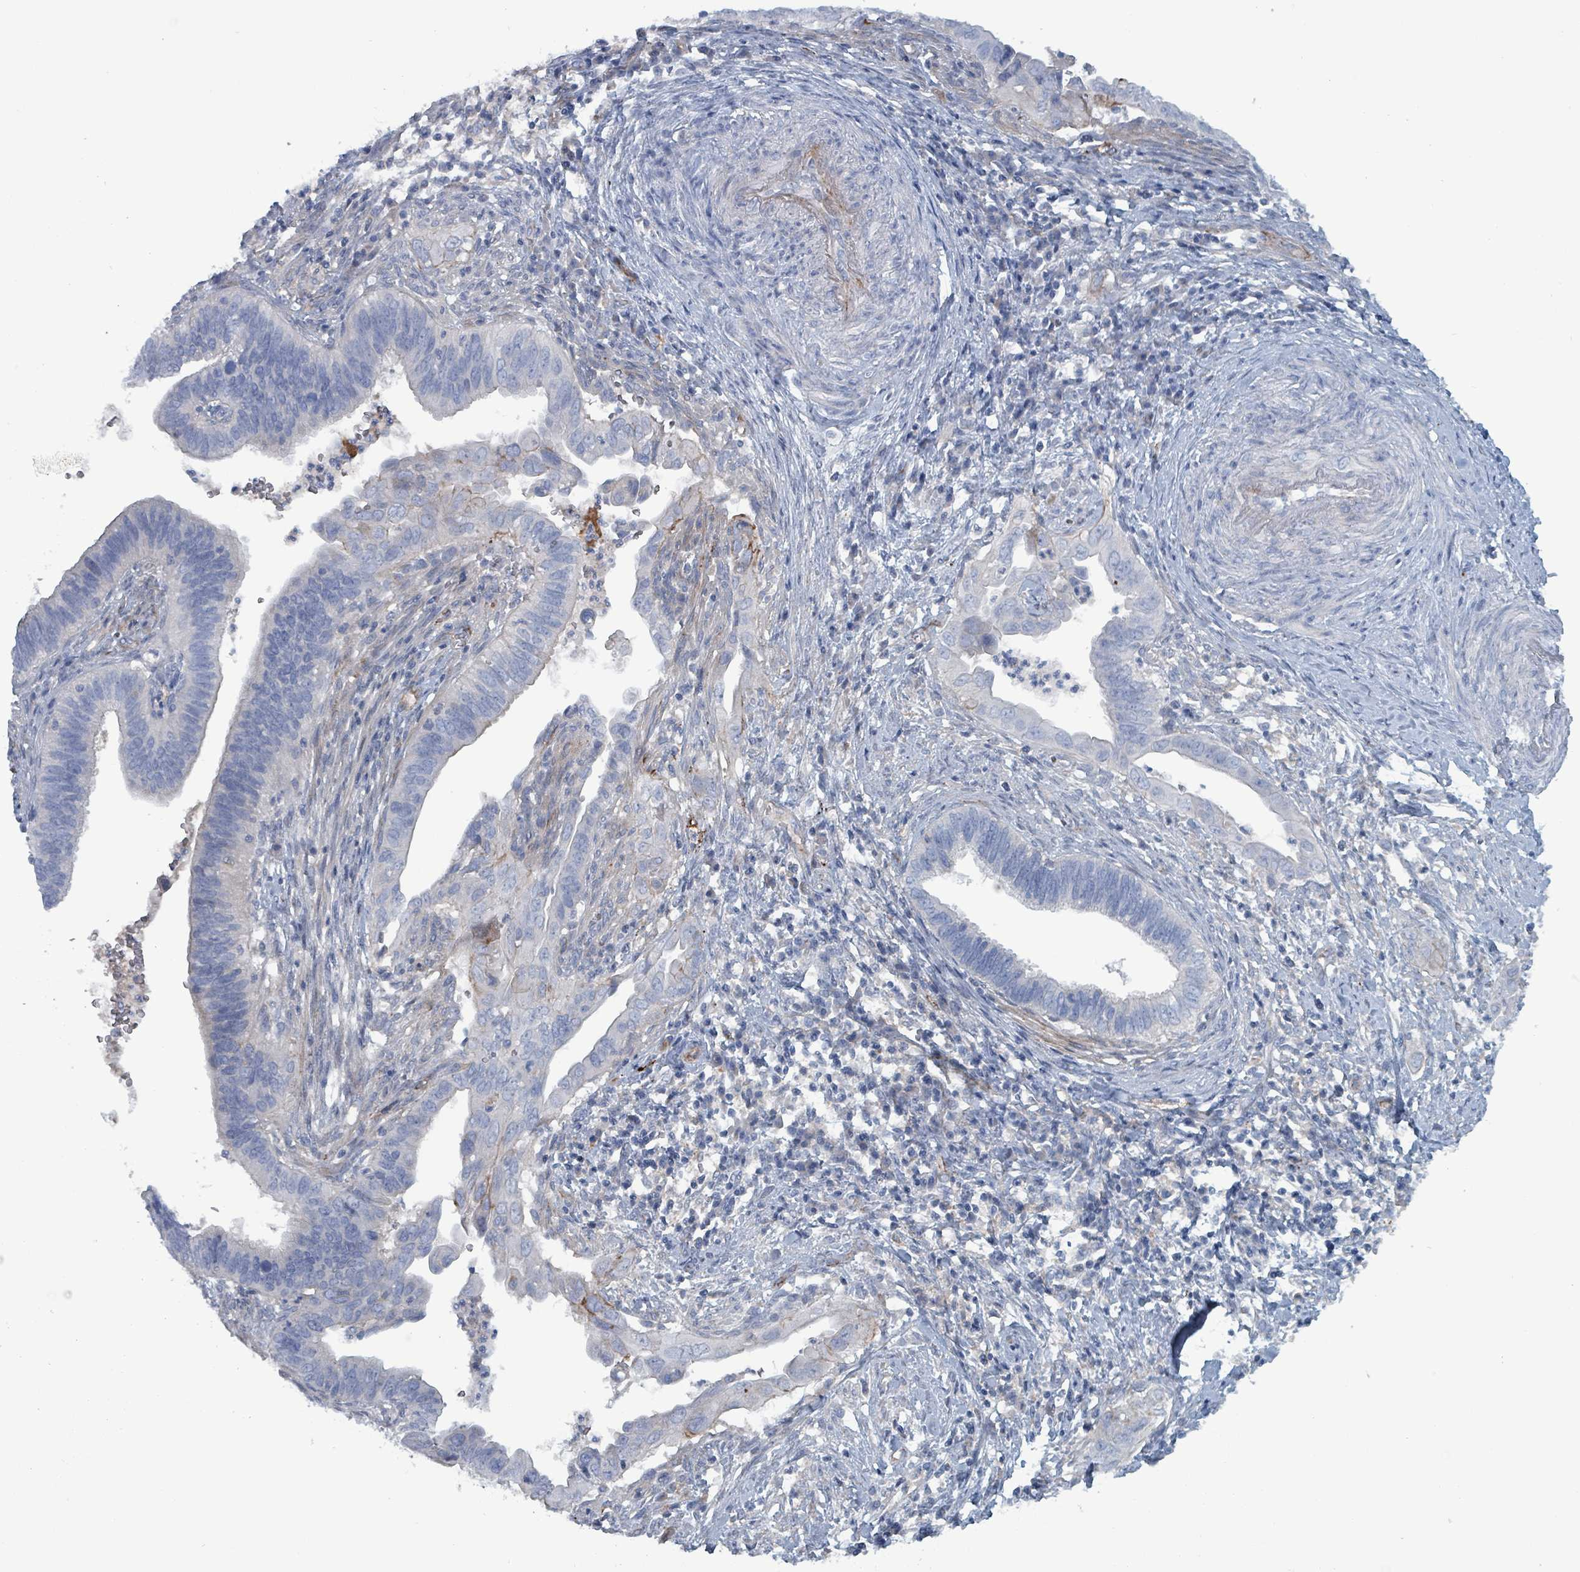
{"staining": {"intensity": "negative", "quantity": "none", "location": "none"}, "tissue": "cervical cancer", "cell_type": "Tumor cells", "image_type": "cancer", "snomed": [{"axis": "morphology", "description": "Adenocarcinoma, NOS"}, {"axis": "topography", "description": "Cervix"}], "caption": "Tumor cells are negative for protein expression in human adenocarcinoma (cervical).", "gene": "TAAR5", "patient": {"sex": "female", "age": 42}}